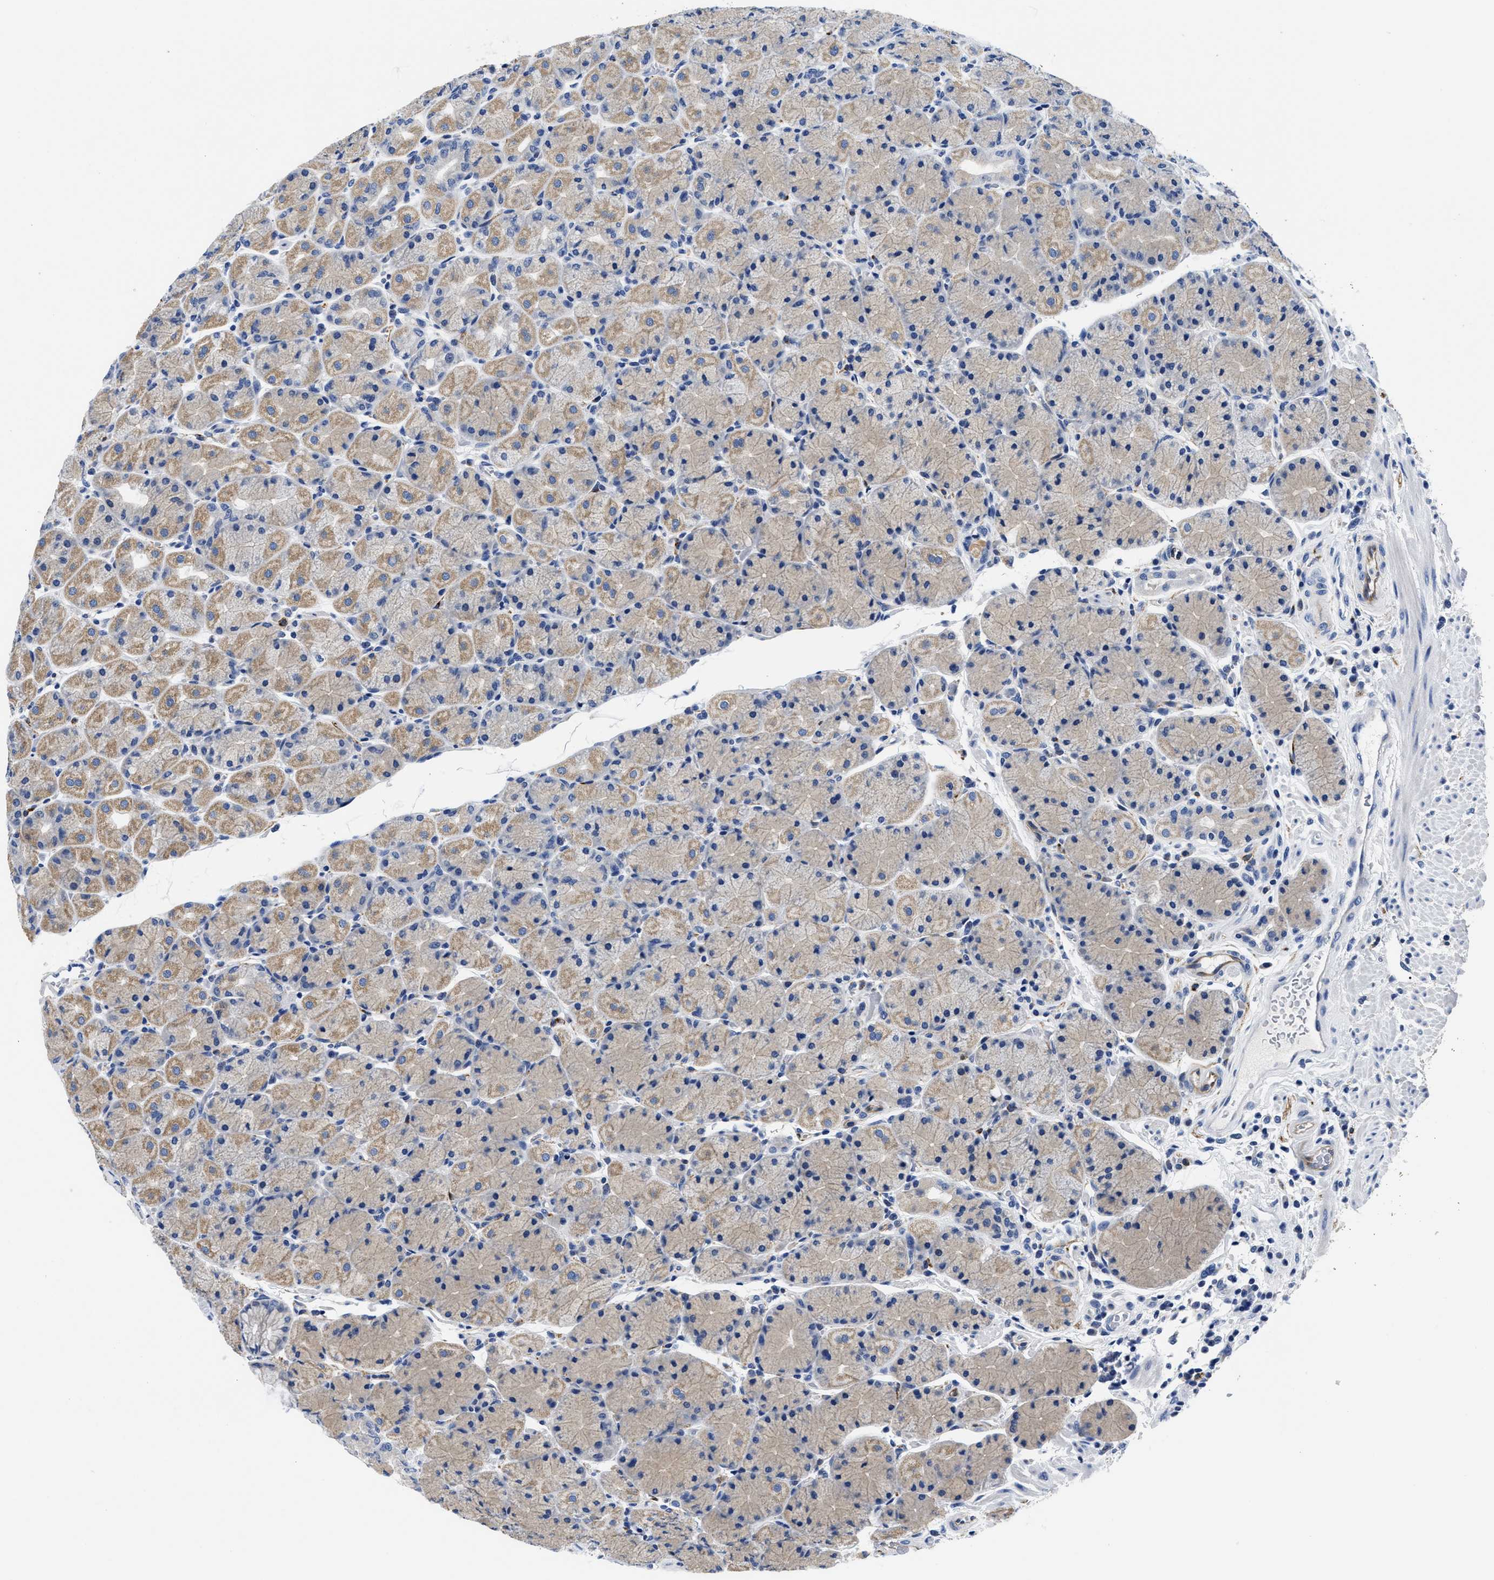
{"staining": {"intensity": "moderate", "quantity": ">75%", "location": "cytoplasmic/membranous"}, "tissue": "stomach", "cell_type": "Glandular cells", "image_type": "normal", "snomed": [{"axis": "morphology", "description": "Normal tissue, NOS"}, {"axis": "morphology", "description": "Carcinoid, malignant, NOS"}, {"axis": "topography", "description": "Stomach, upper"}], "caption": "Glandular cells reveal moderate cytoplasmic/membranous positivity in approximately >75% of cells in unremarkable stomach.", "gene": "SLC35F1", "patient": {"sex": "male", "age": 39}}